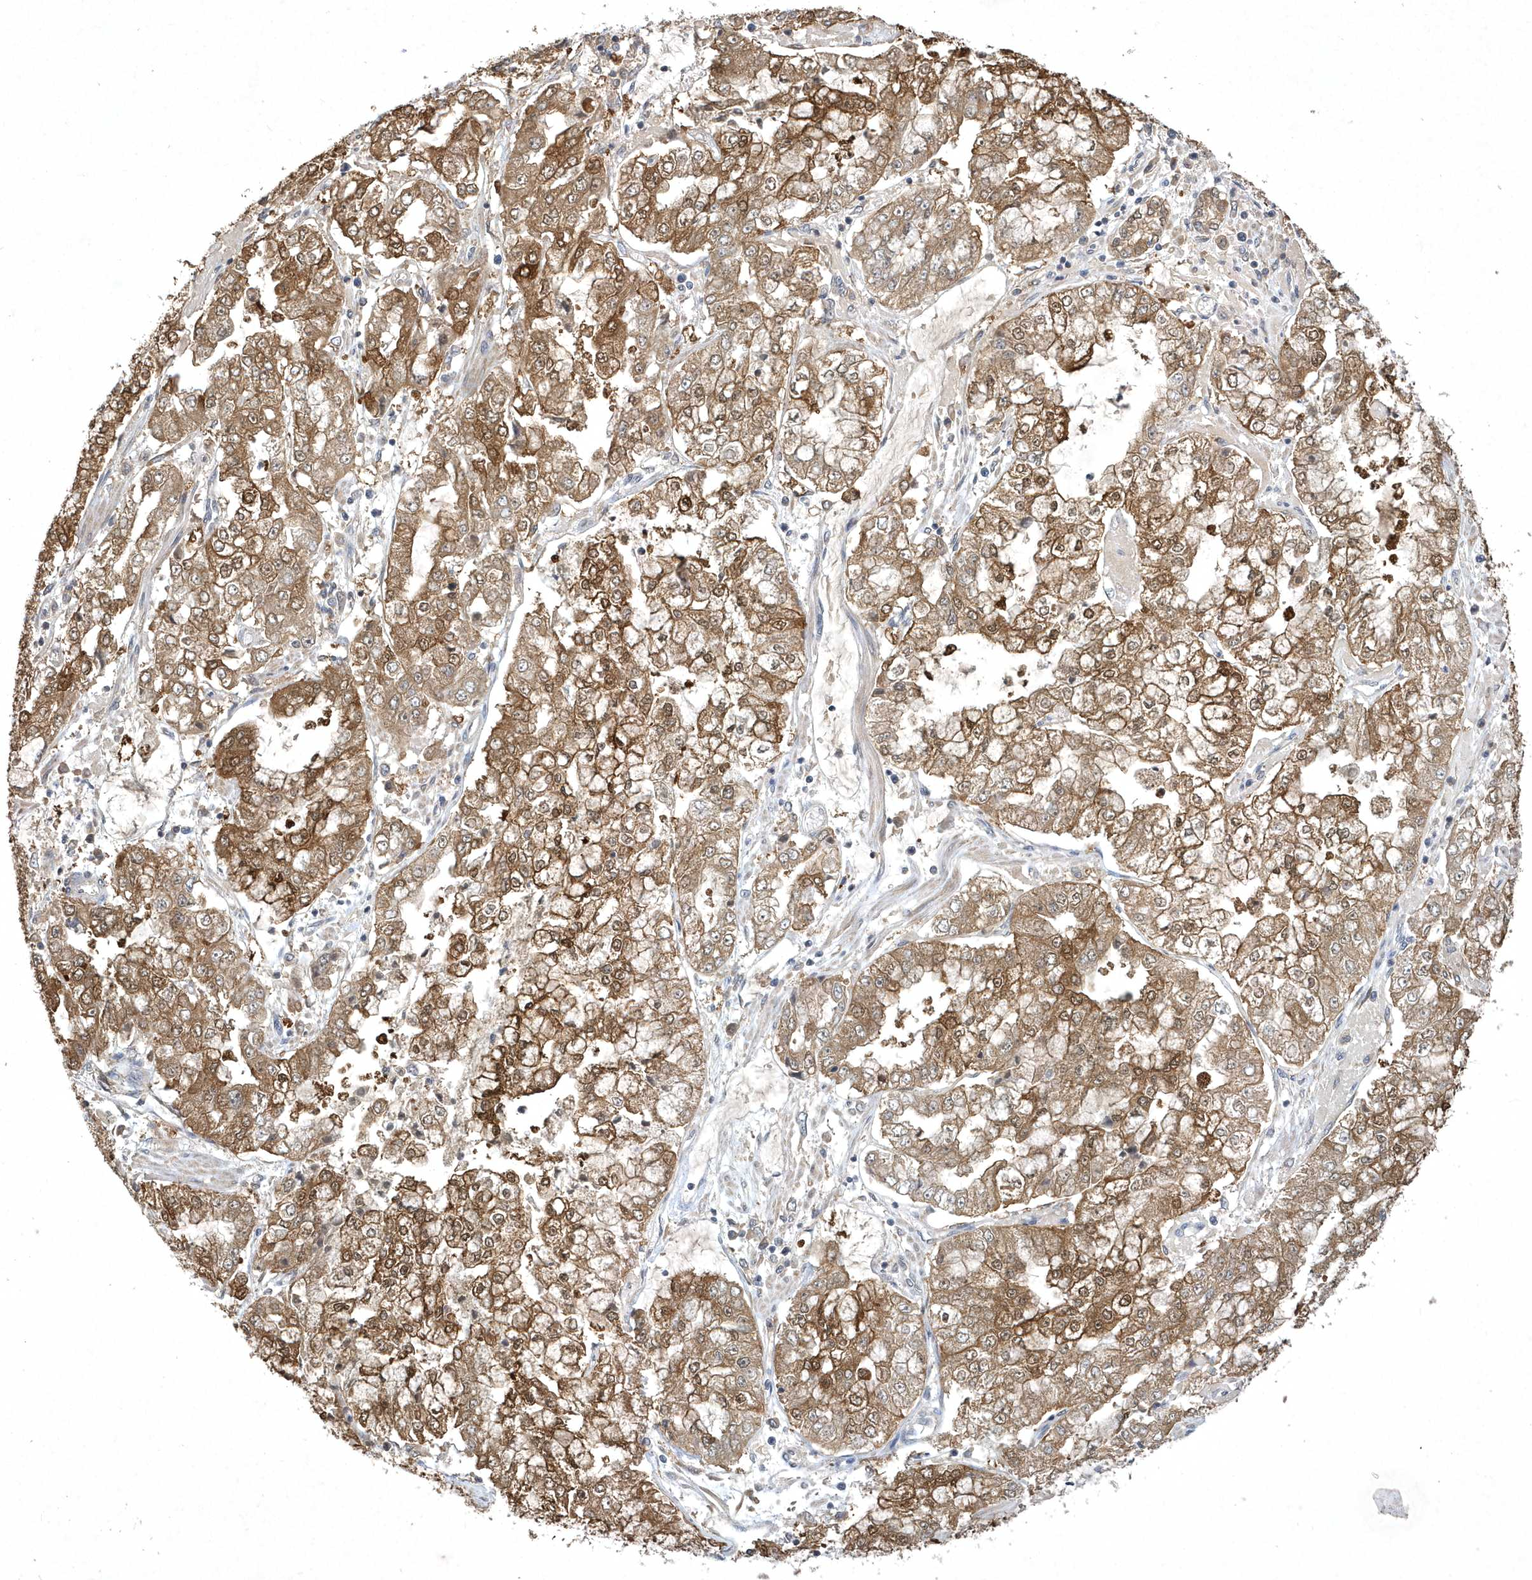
{"staining": {"intensity": "moderate", "quantity": ">75%", "location": "cytoplasmic/membranous"}, "tissue": "stomach cancer", "cell_type": "Tumor cells", "image_type": "cancer", "snomed": [{"axis": "morphology", "description": "Adenocarcinoma, NOS"}, {"axis": "topography", "description": "Stomach"}], "caption": "Human stomach cancer (adenocarcinoma) stained with a protein marker displays moderate staining in tumor cells.", "gene": "AKR7A2", "patient": {"sex": "male", "age": 76}}